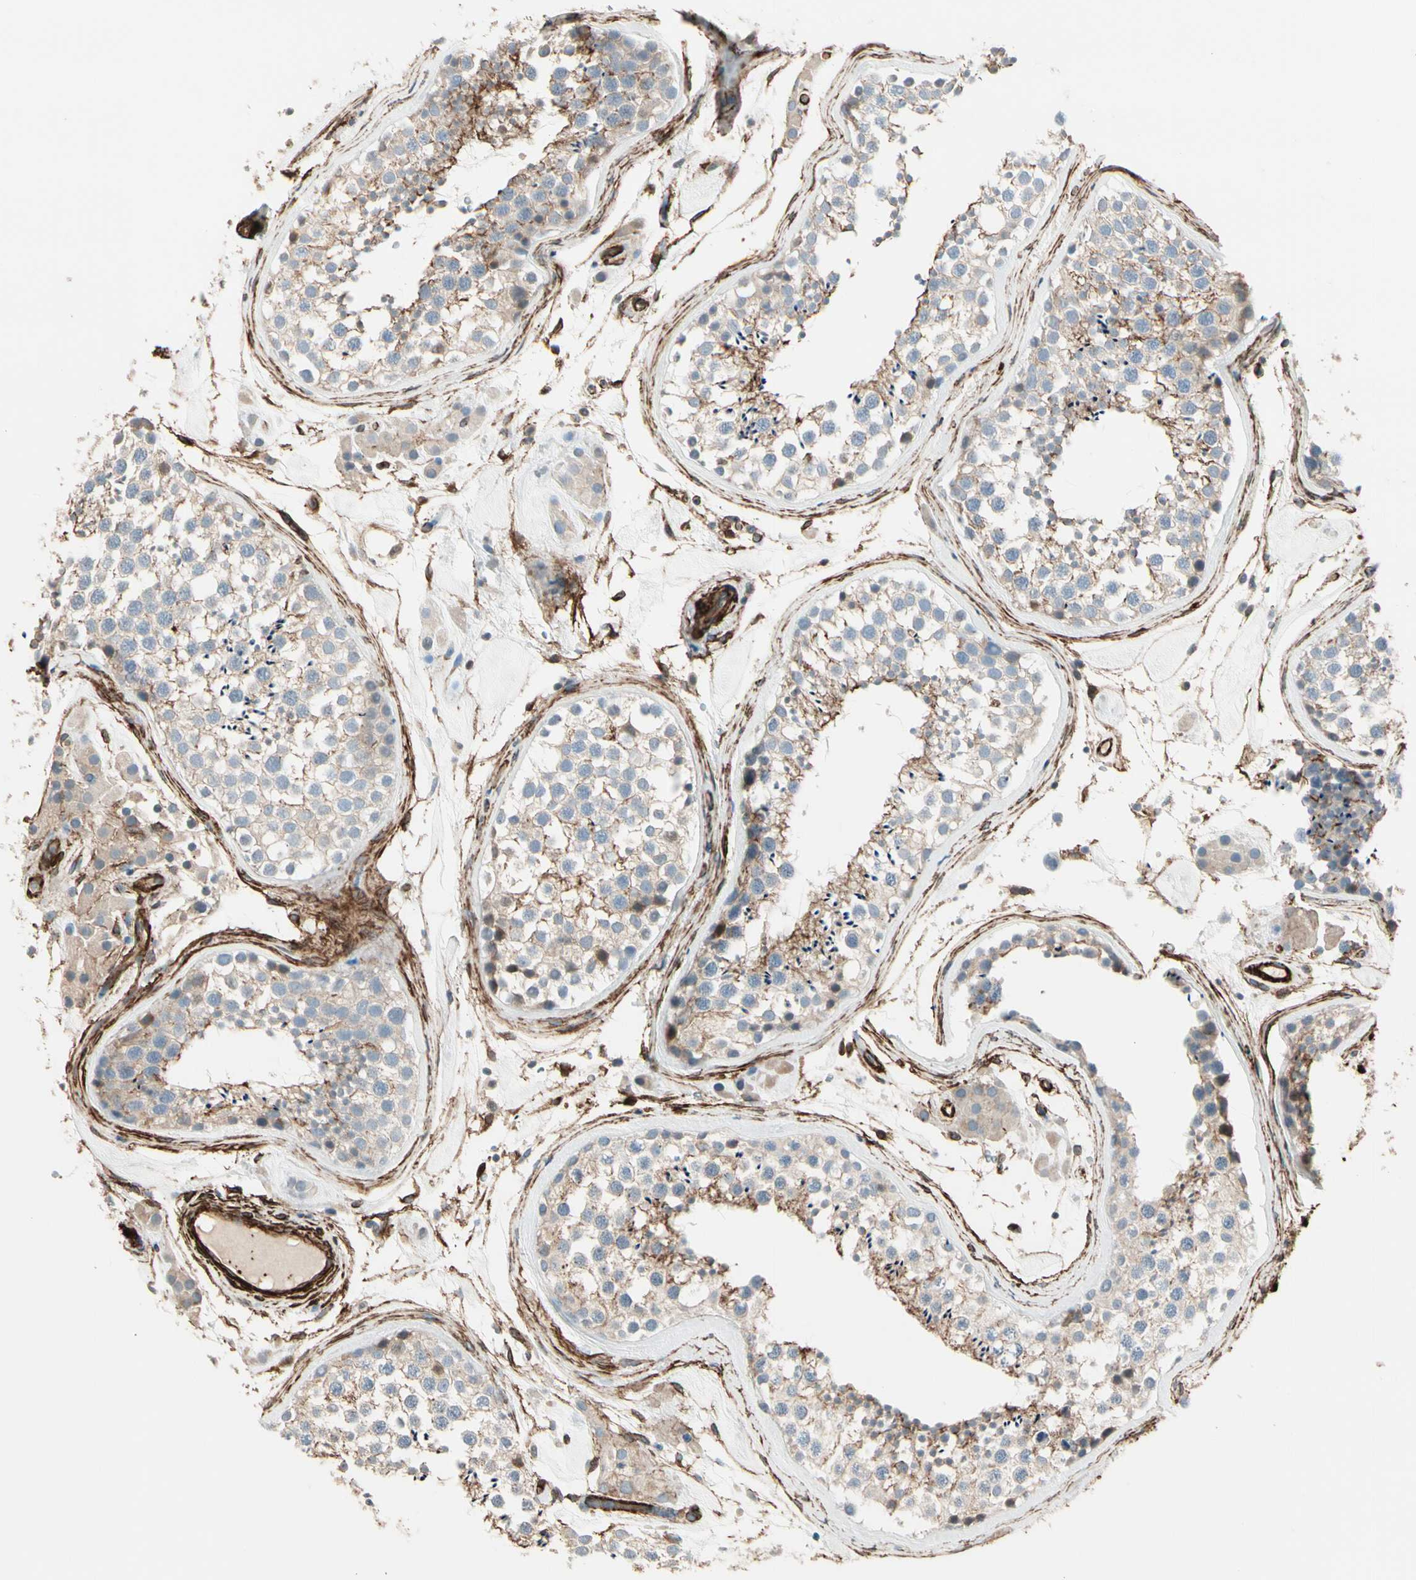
{"staining": {"intensity": "weak", "quantity": "25%-75%", "location": "cytoplasmic/membranous"}, "tissue": "testis", "cell_type": "Cells in seminiferous ducts", "image_type": "normal", "snomed": [{"axis": "morphology", "description": "Normal tissue, NOS"}, {"axis": "topography", "description": "Testis"}], "caption": "Brown immunohistochemical staining in normal human testis demonstrates weak cytoplasmic/membranous expression in about 25%-75% of cells in seminiferous ducts.", "gene": "CALD1", "patient": {"sex": "male", "age": 46}}